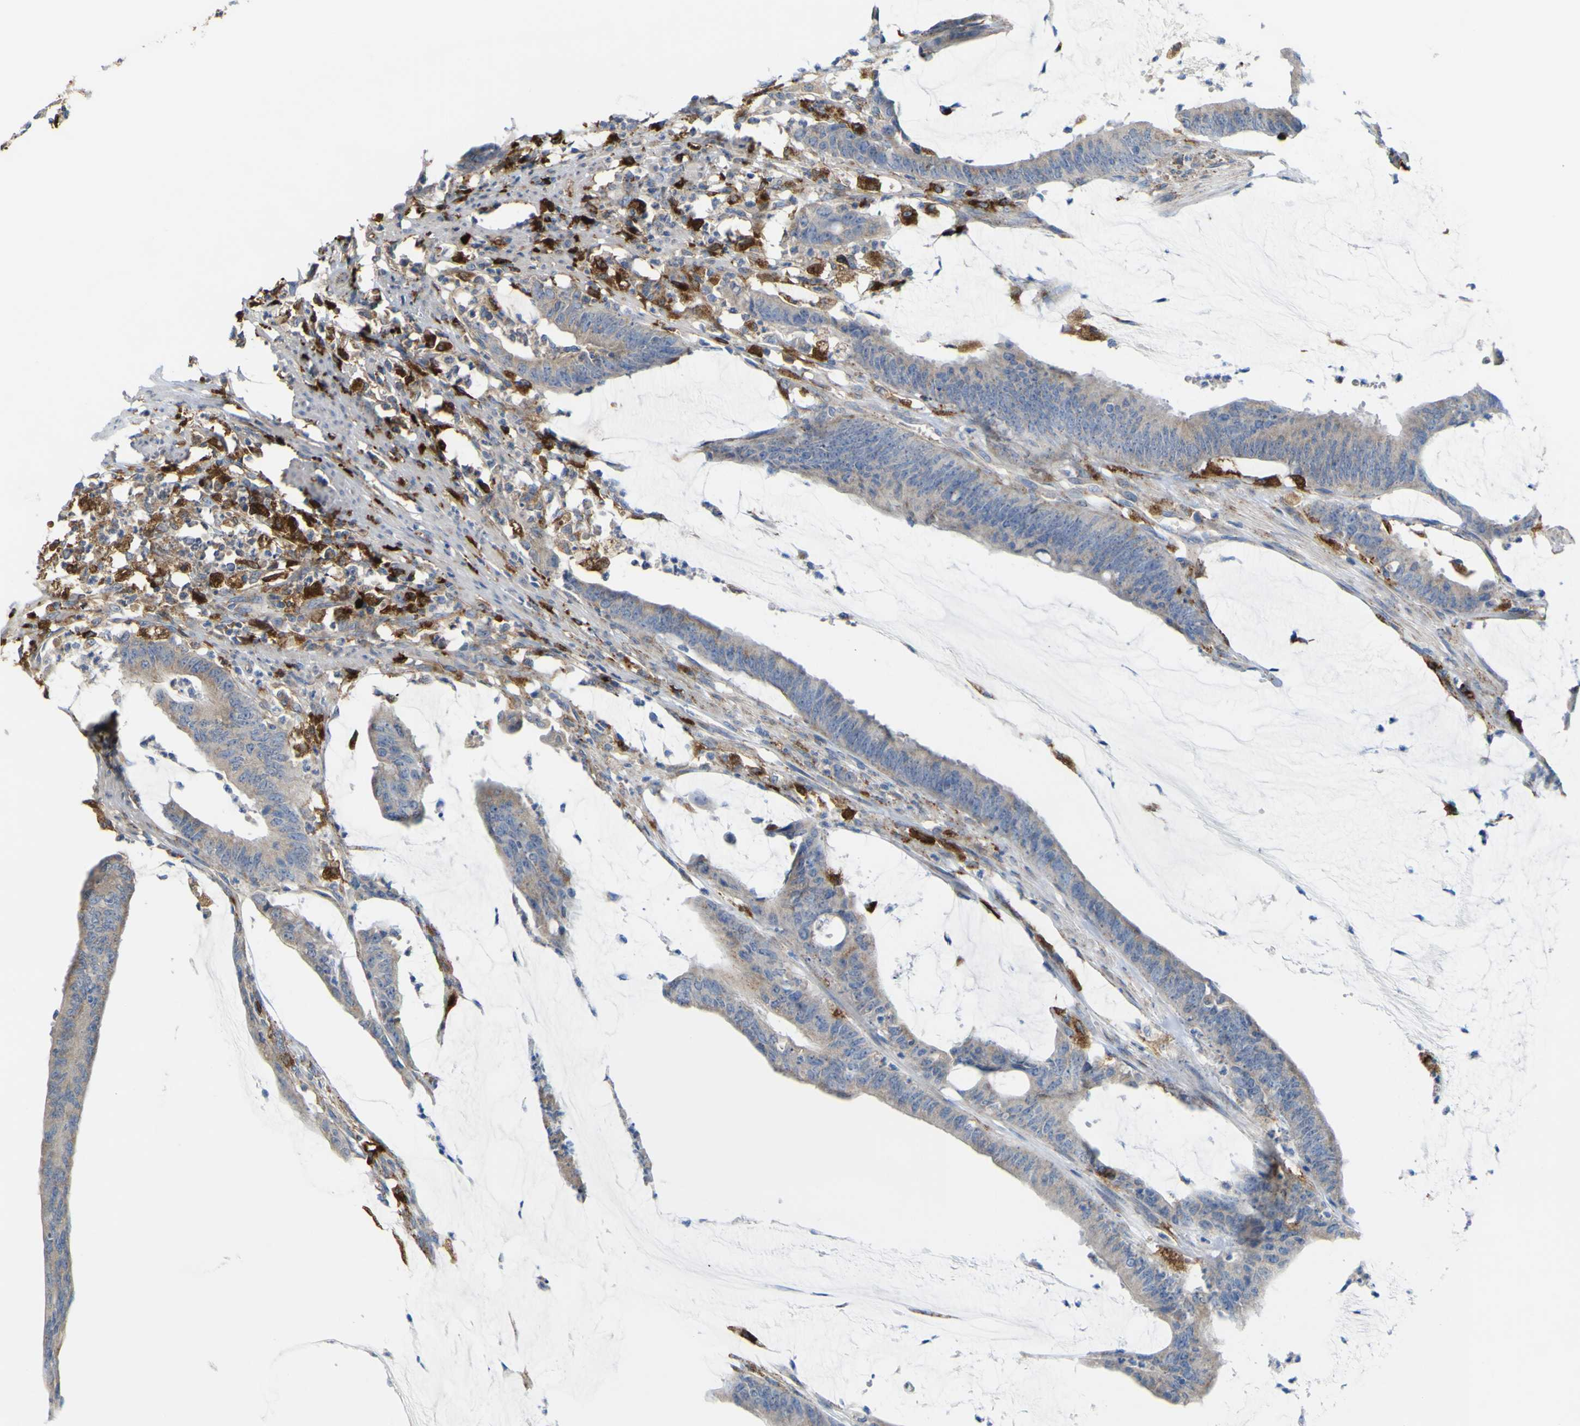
{"staining": {"intensity": "weak", "quantity": "25%-75%", "location": "cytoplasmic/membranous"}, "tissue": "colorectal cancer", "cell_type": "Tumor cells", "image_type": "cancer", "snomed": [{"axis": "morphology", "description": "Adenocarcinoma, NOS"}, {"axis": "topography", "description": "Rectum"}], "caption": "Immunohistochemistry (IHC) photomicrograph of human colorectal cancer stained for a protein (brown), which displays low levels of weak cytoplasmic/membranous positivity in approximately 25%-75% of tumor cells.", "gene": "PLD3", "patient": {"sex": "female", "age": 66}}